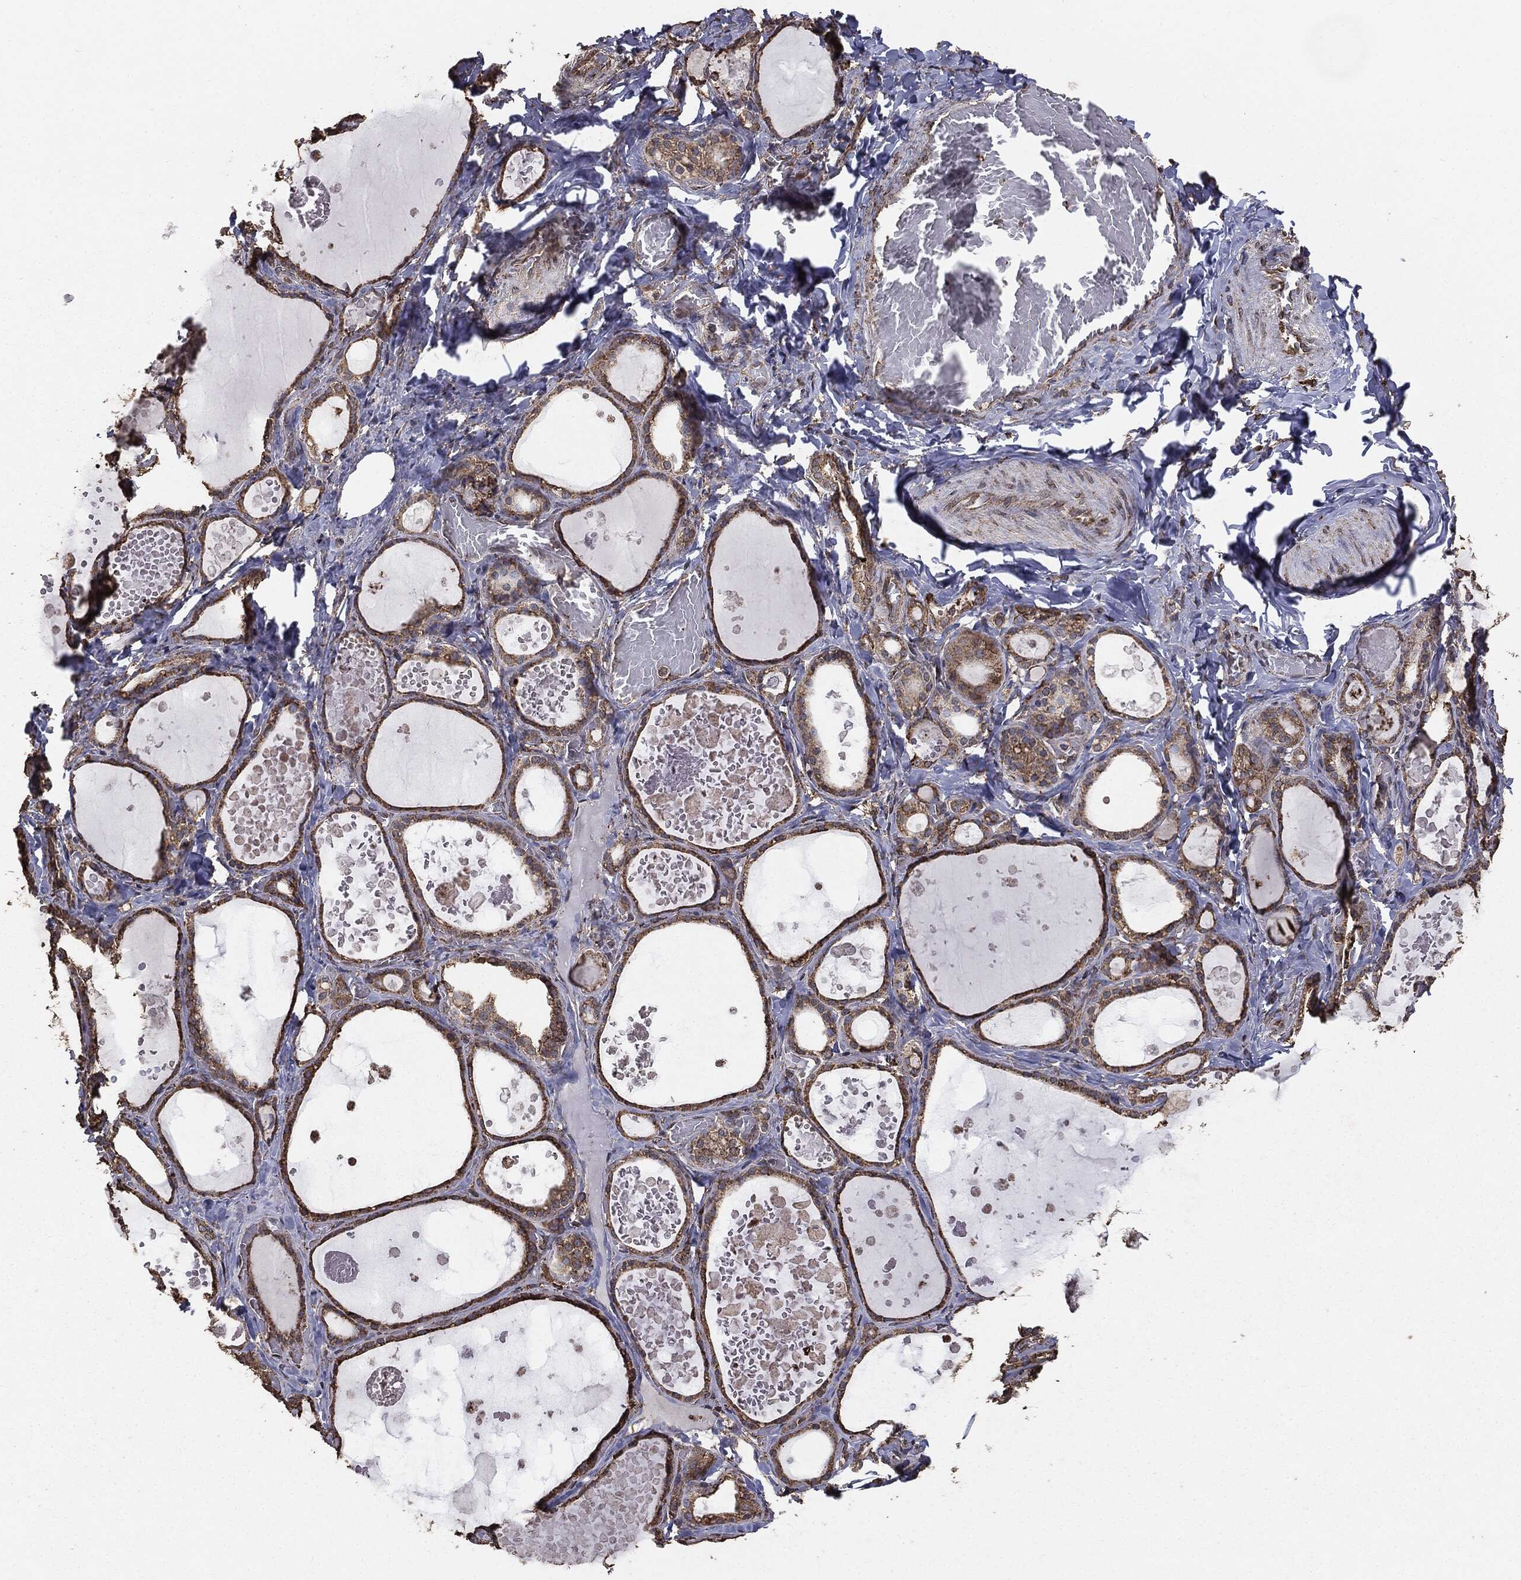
{"staining": {"intensity": "moderate", "quantity": ">75%", "location": "cytoplasmic/membranous"}, "tissue": "thyroid gland", "cell_type": "Glandular cells", "image_type": "normal", "snomed": [{"axis": "morphology", "description": "Normal tissue, NOS"}, {"axis": "topography", "description": "Thyroid gland"}], "caption": "DAB (3,3'-diaminobenzidine) immunohistochemical staining of normal thyroid gland demonstrates moderate cytoplasmic/membranous protein staining in approximately >75% of glandular cells.", "gene": "MTOR", "patient": {"sex": "female", "age": 56}}